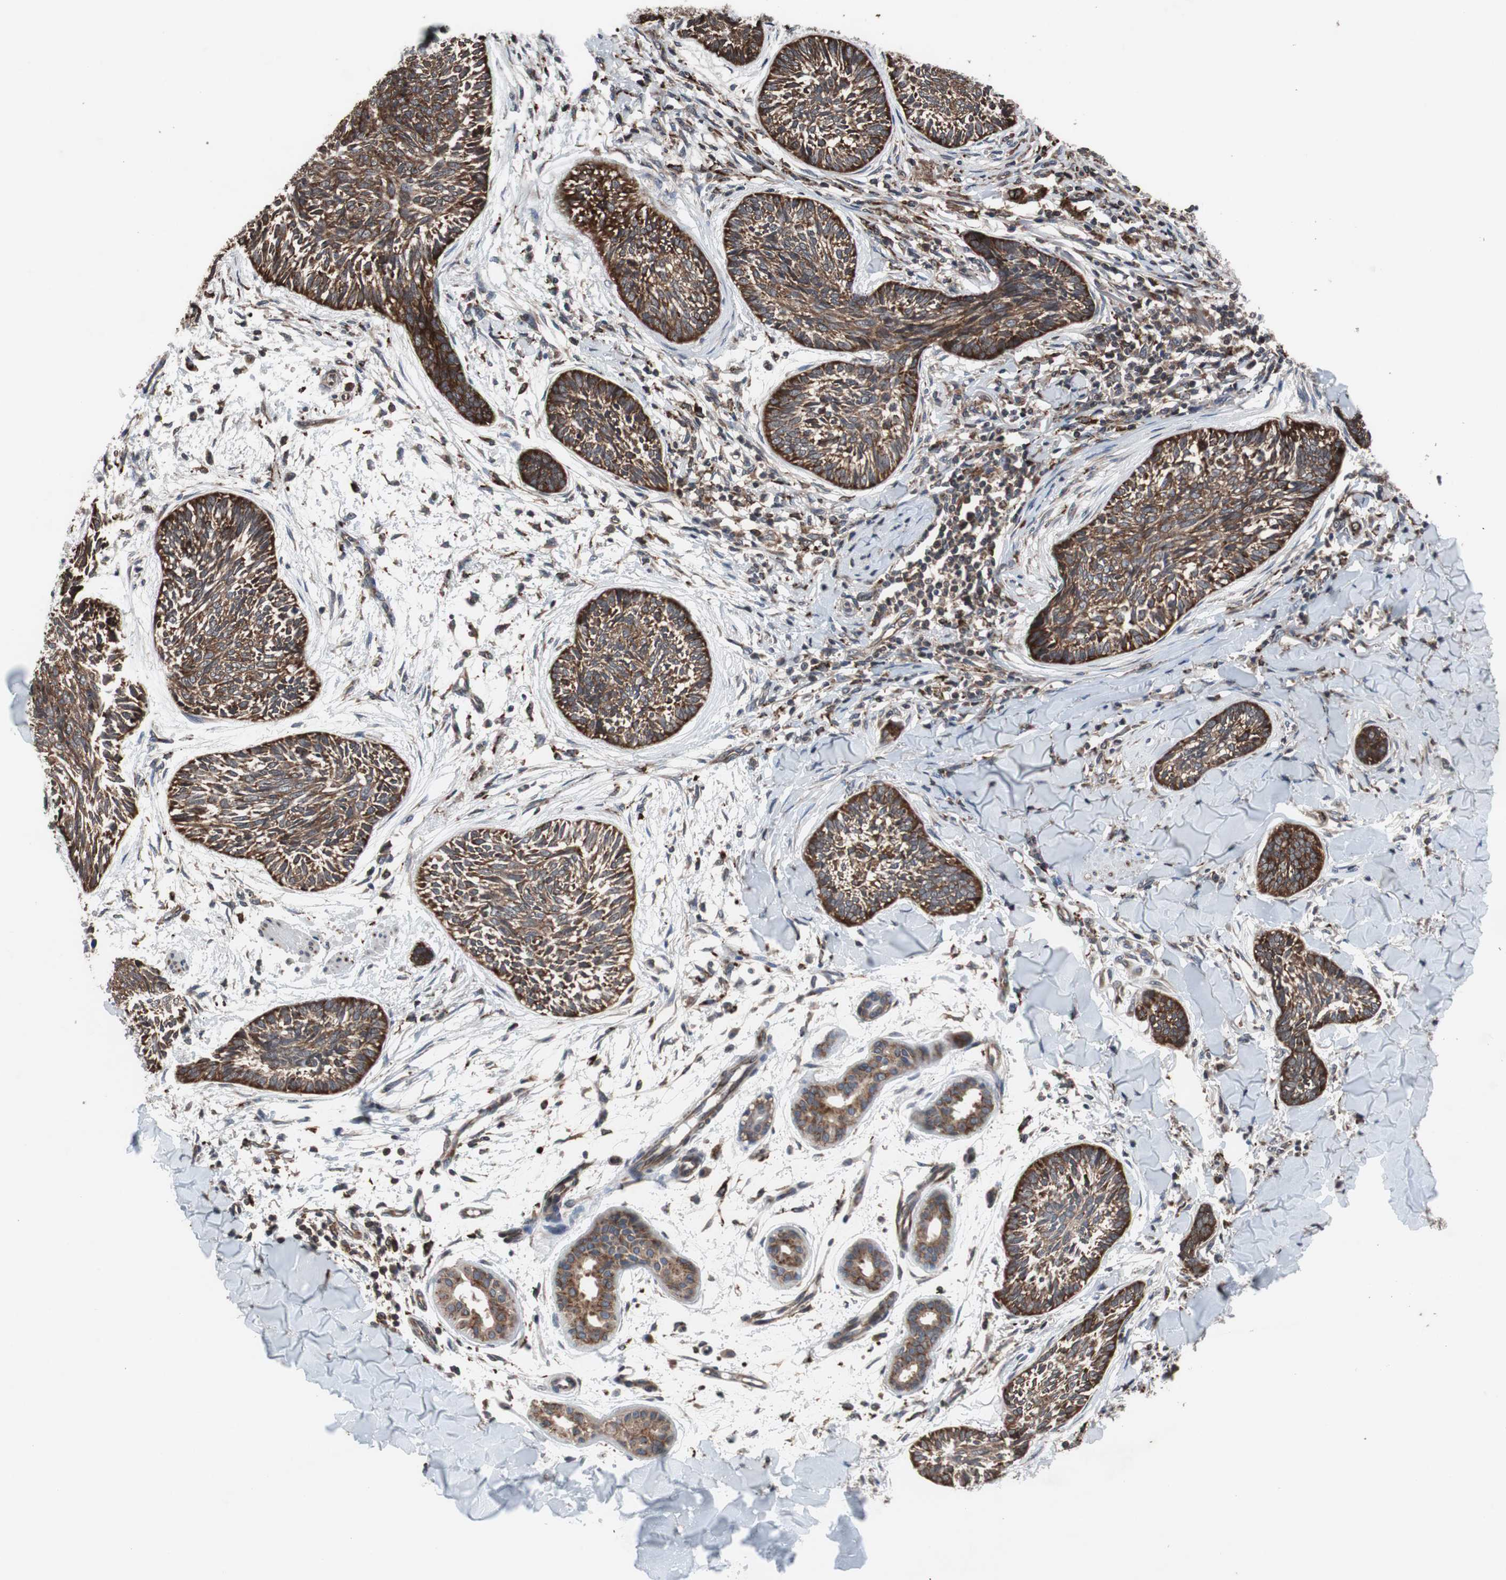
{"staining": {"intensity": "strong", "quantity": ">75%", "location": "cytoplasmic/membranous"}, "tissue": "skin cancer", "cell_type": "Tumor cells", "image_type": "cancer", "snomed": [{"axis": "morphology", "description": "Papilloma, NOS"}, {"axis": "morphology", "description": "Basal cell carcinoma"}, {"axis": "topography", "description": "Skin"}], "caption": "An image of human papilloma (skin) stained for a protein demonstrates strong cytoplasmic/membranous brown staining in tumor cells. (DAB (3,3'-diaminobenzidine) IHC, brown staining for protein, blue staining for nuclei).", "gene": "USP10", "patient": {"sex": "male", "age": 87}}